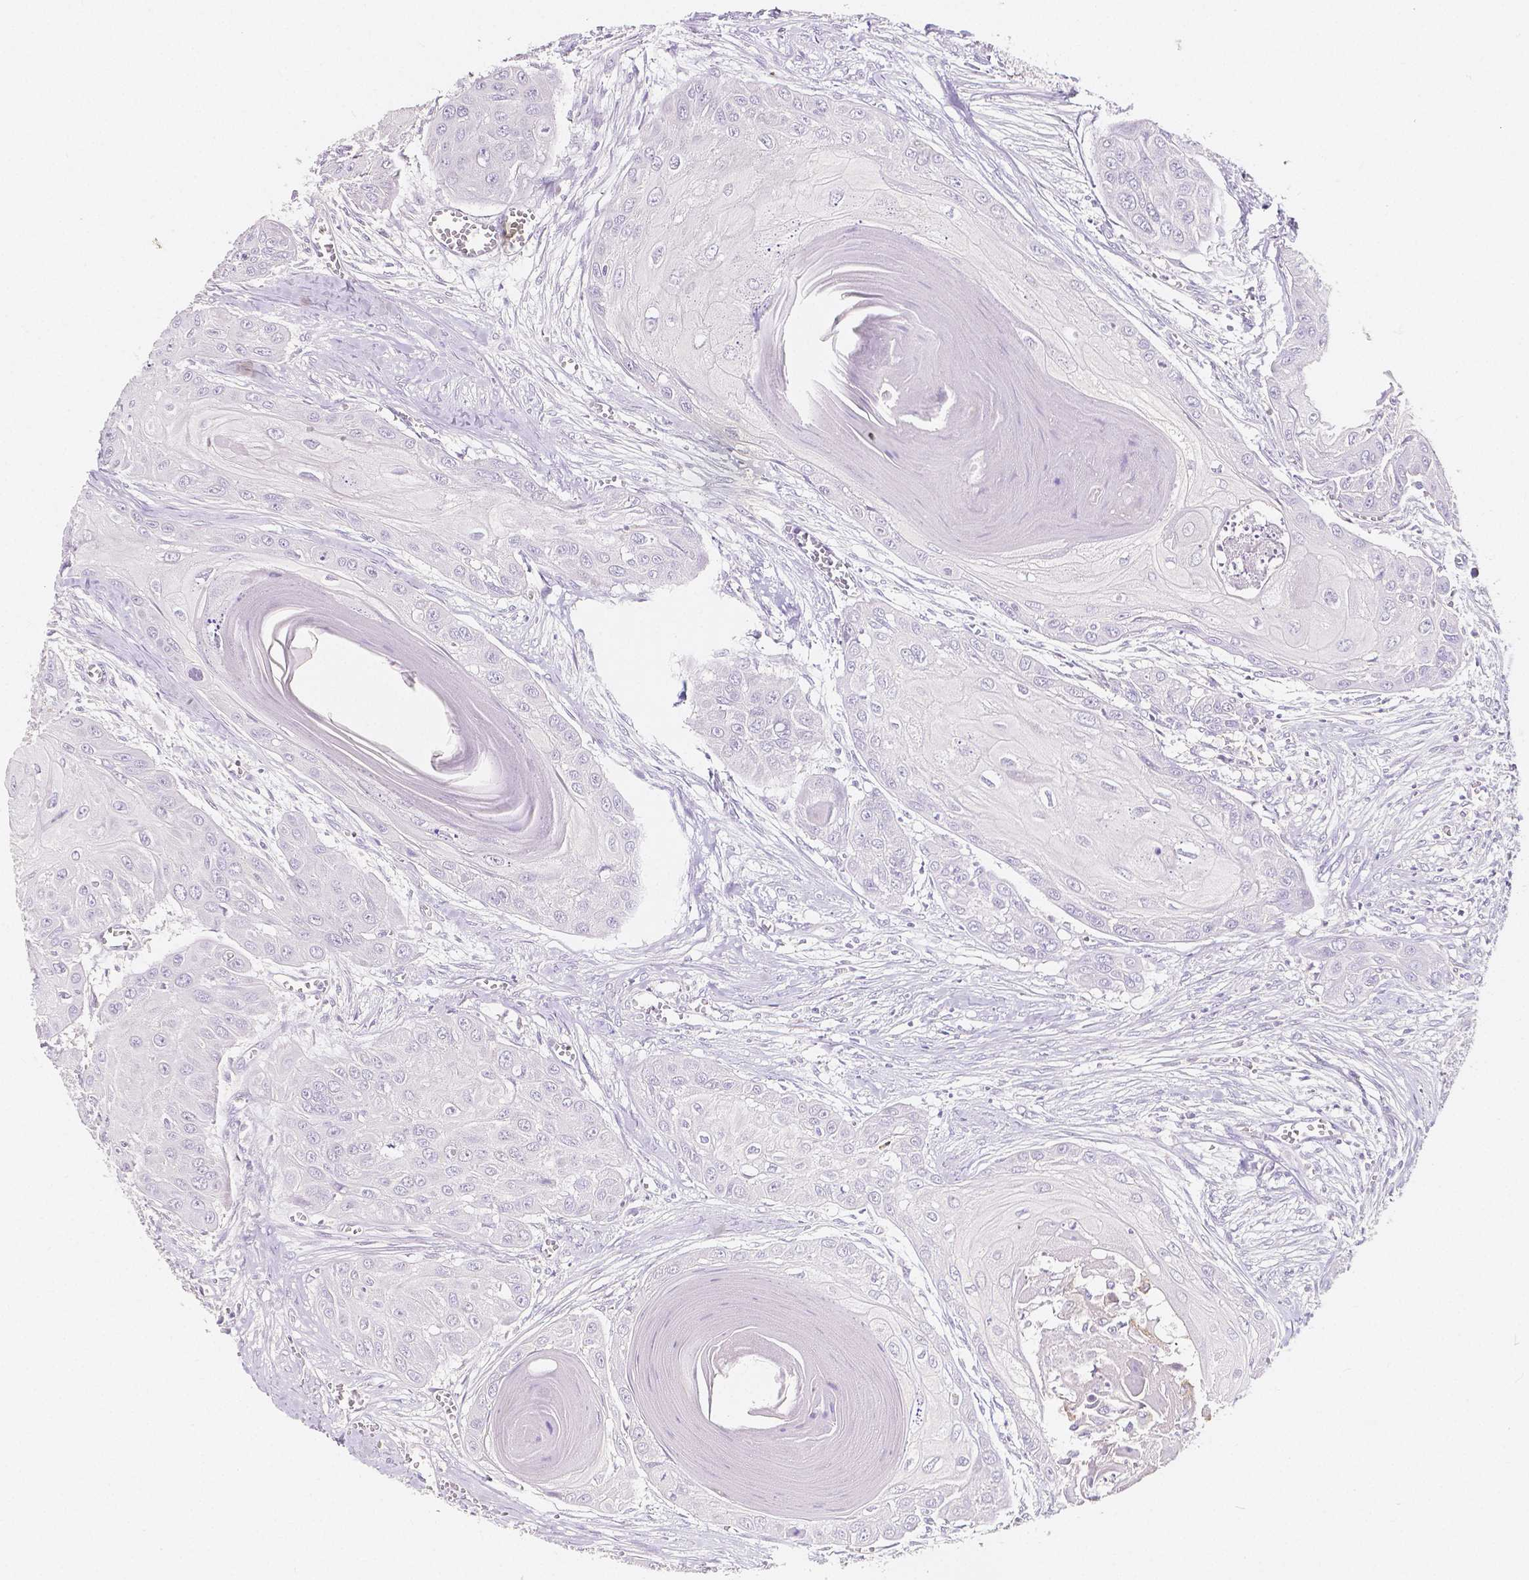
{"staining": {"intensity": "negative", "quantity": "none", "location": "none"}, "tissue": "head and neck cancer", "cell_type": "Tumor cells", "image_type": "cancer", "snomed": [{"axis": "morphology", "description": "Squamous cell carcinoma, NOS"}, {"axis": "topography", "description": "Oral tissue"}, {"axis": "topography", "description": "Head-Neck"}], "caption": "High magnification brightfield microscopy of head and neck cancer stained with DAB (3,3'-diaminobenzidine) (brown) and counterstained with hematoxylin (blue): tumor cells show no significant positivity.", "gene": "ACP5", "patient": {"sex": "male", "age": 71}}